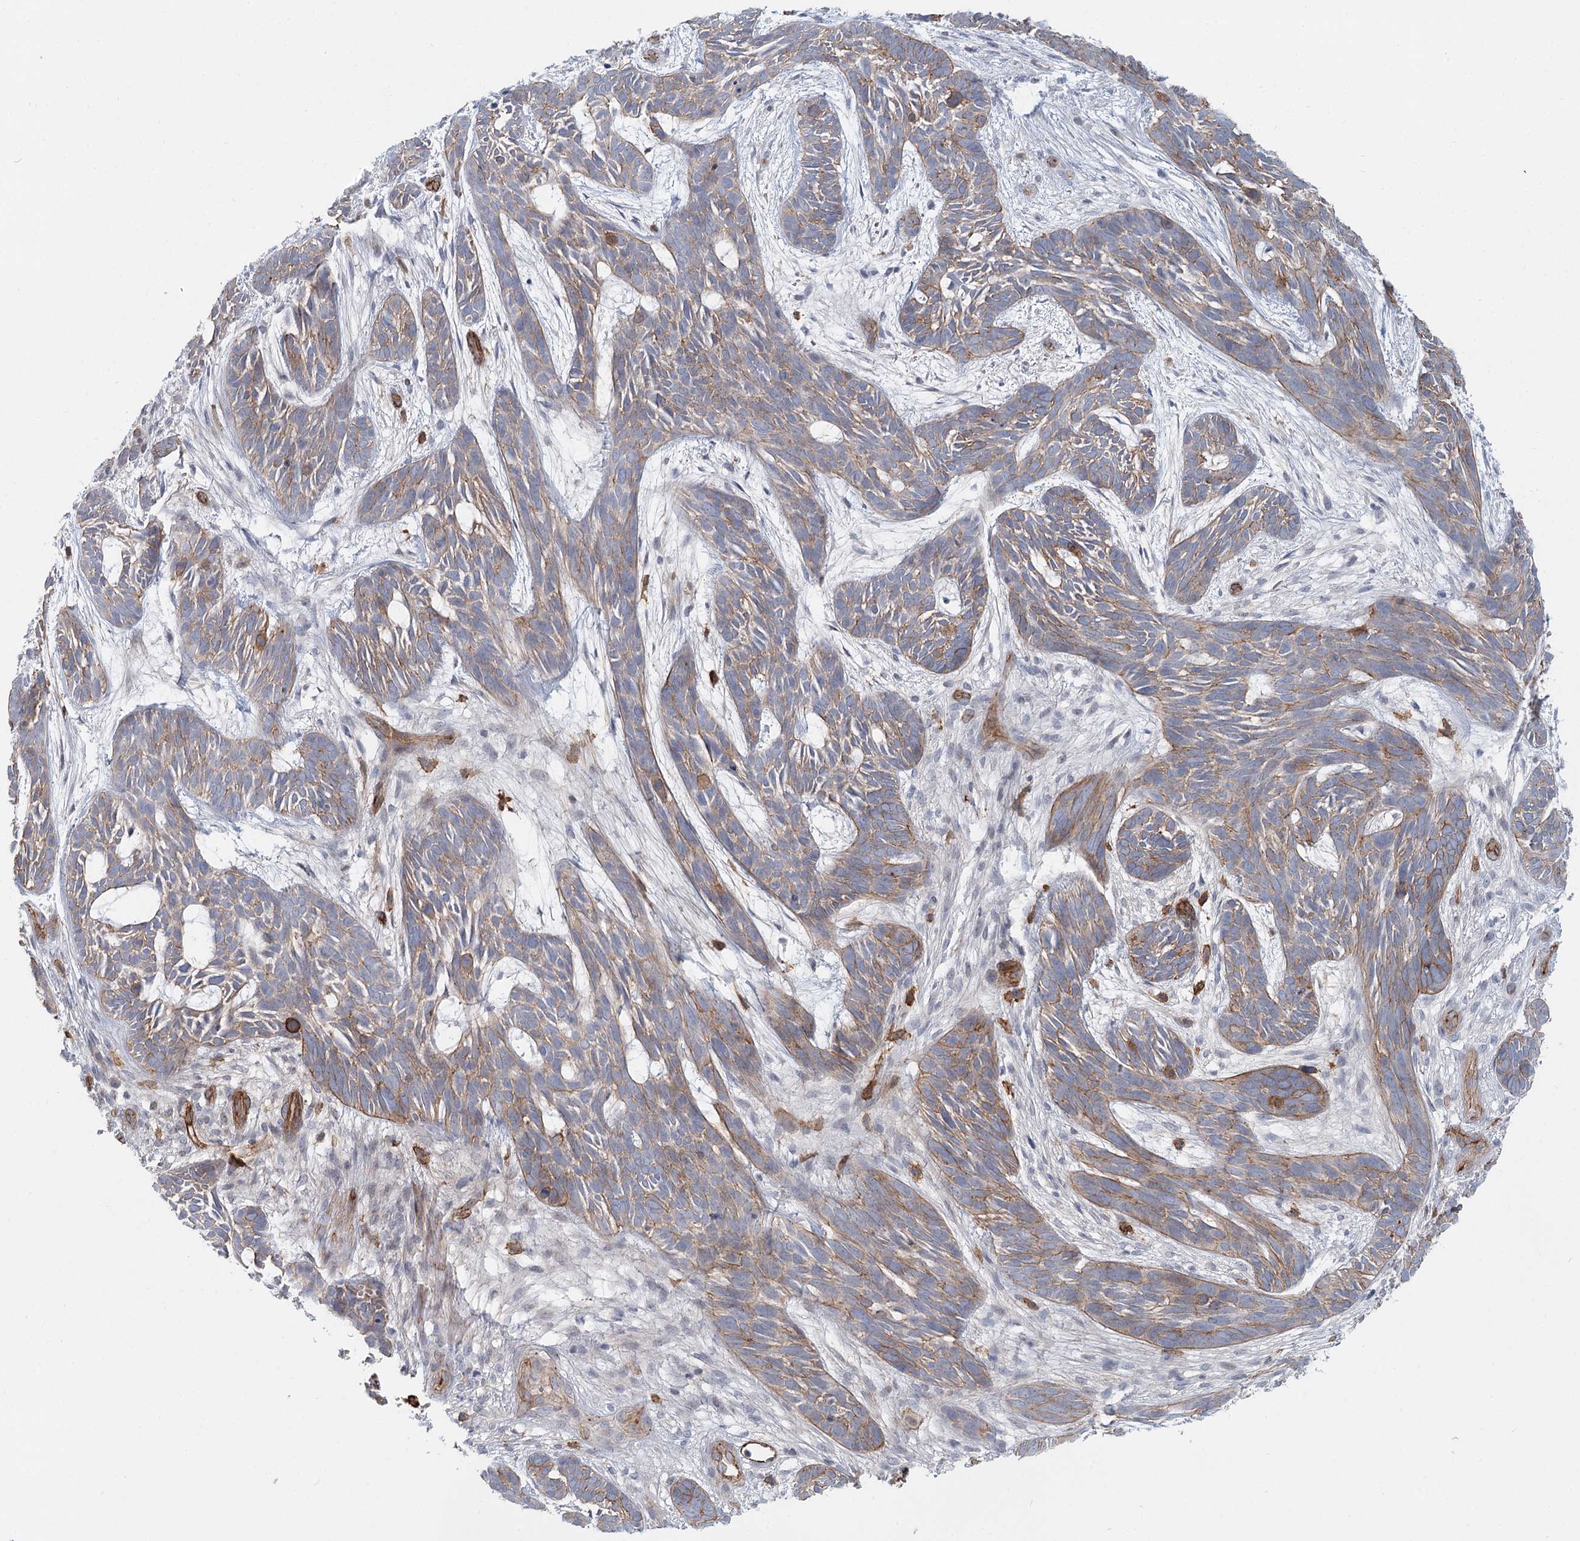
{"staining": {"intensity": "moderate", "quantity": "25%-75%", "location": "cytoplasmic/membranous"}, "tissue": "skin cancer", "cell_type": "Tumor cells", "image_type": "cancer", "snomed": [{"axis": "morphology", "description": "Basal cell carcinoma"}, {"axis": "topography", "description": "Skin"}], "caption": "Protein staining of skin cancer tissue shows moderate cytoplasmic/membranous expression in about 25%-75% of tumor cells. The staining was performed using DAB to visualize the protein expression in brown, while the nuclei were stained in blue with hematoxylin (Magnification: 20x).", "gene": "ZFYVE28", "patient": {"sex": "male", "age": 89}}